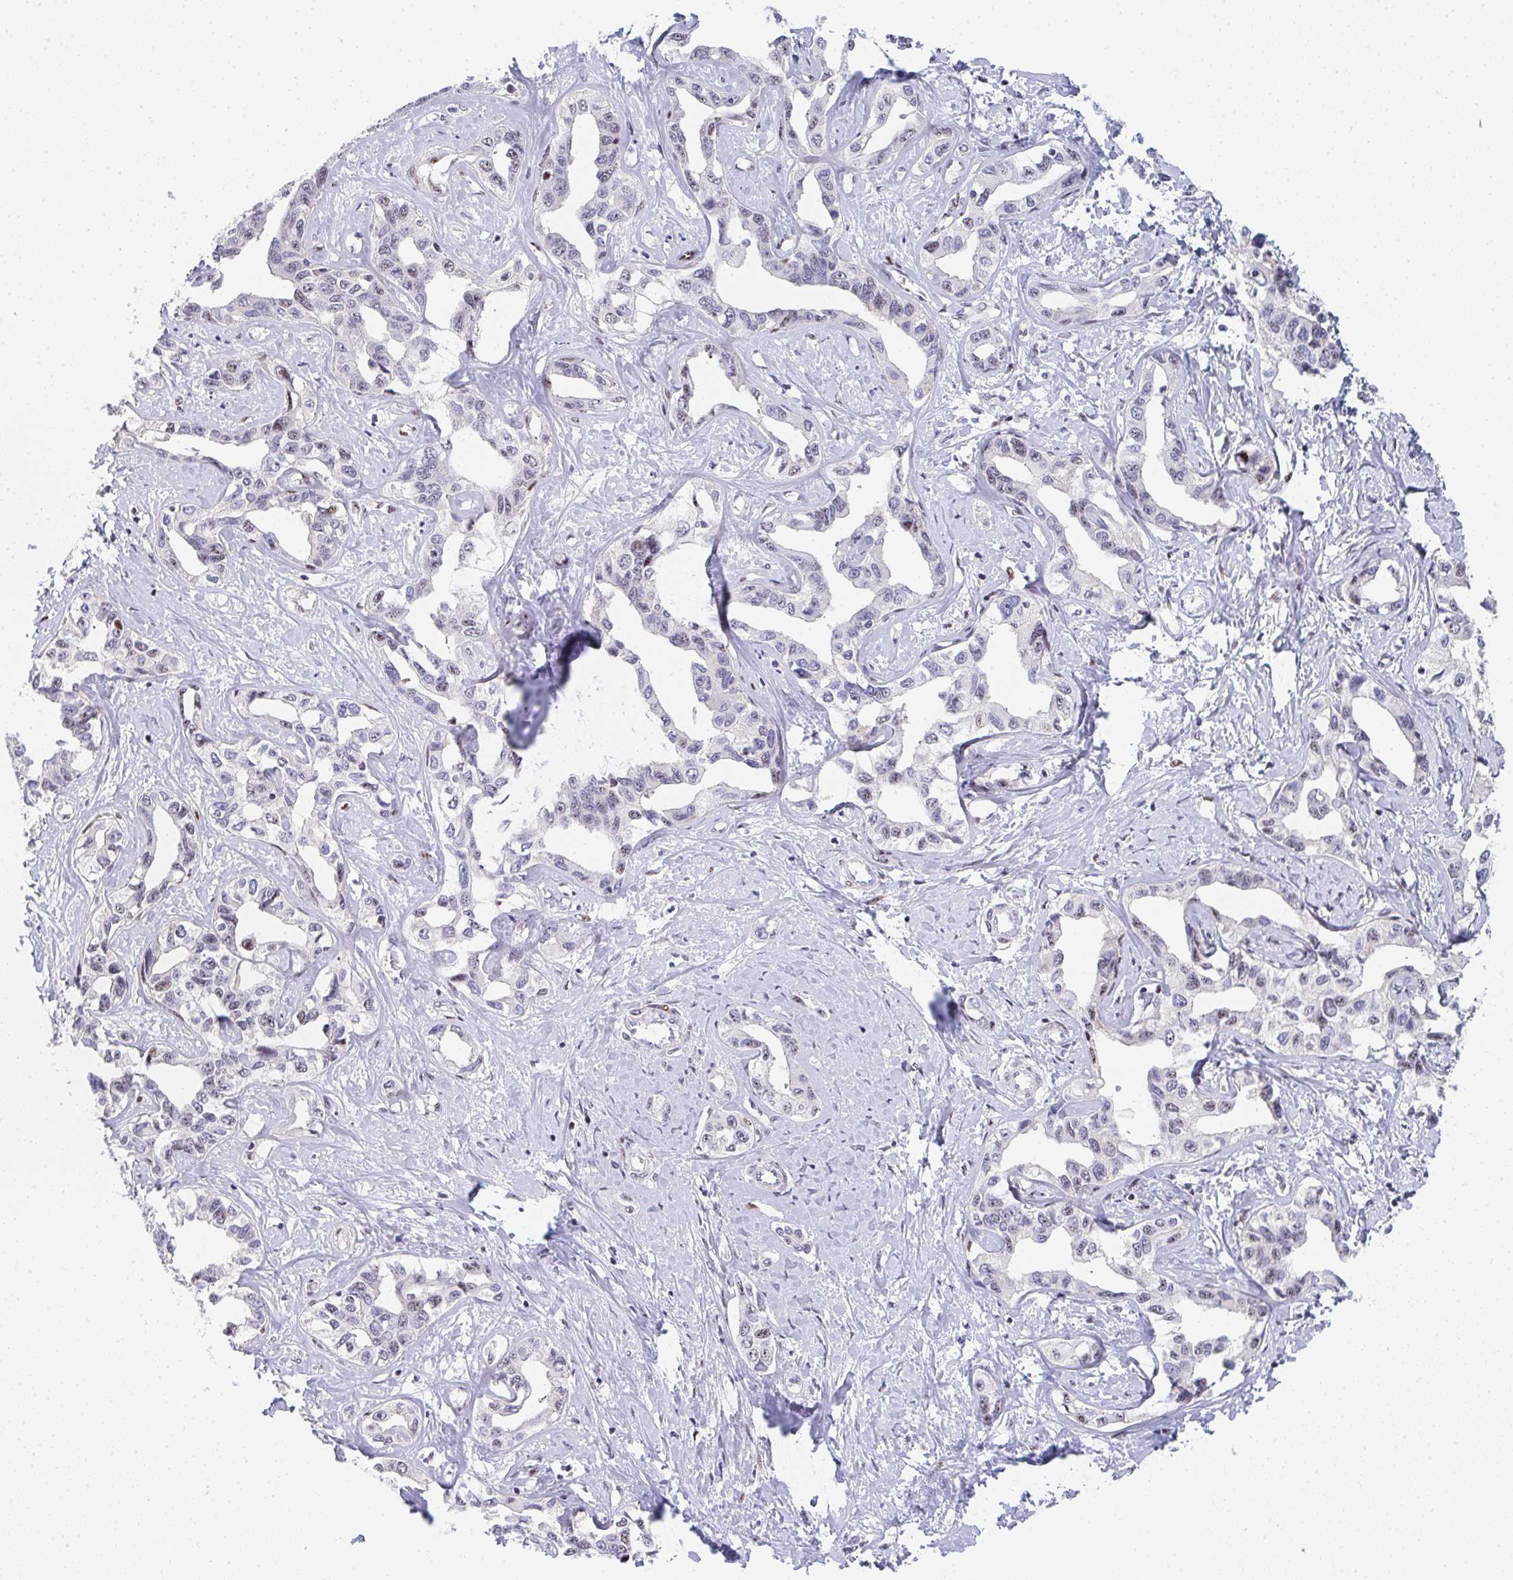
{"staining": {"intensity": "weak", "quantity": "25%-75%", "location": "nuclear"}, "tissue": "liver cancer", "cell_type": "Tumor cells", "image_type": "cancer", "snomed": [{"axis": "morphology", "description": "Cholangiocarcinoma"}, {"axis": "topography", "description": "Liver"}], "caption": "Liver cancer stained with a protein marker demonstrates weak staining in tumor cells.", "gene": "ZIC3", "patient": {"sex": "male", "age": 59}}